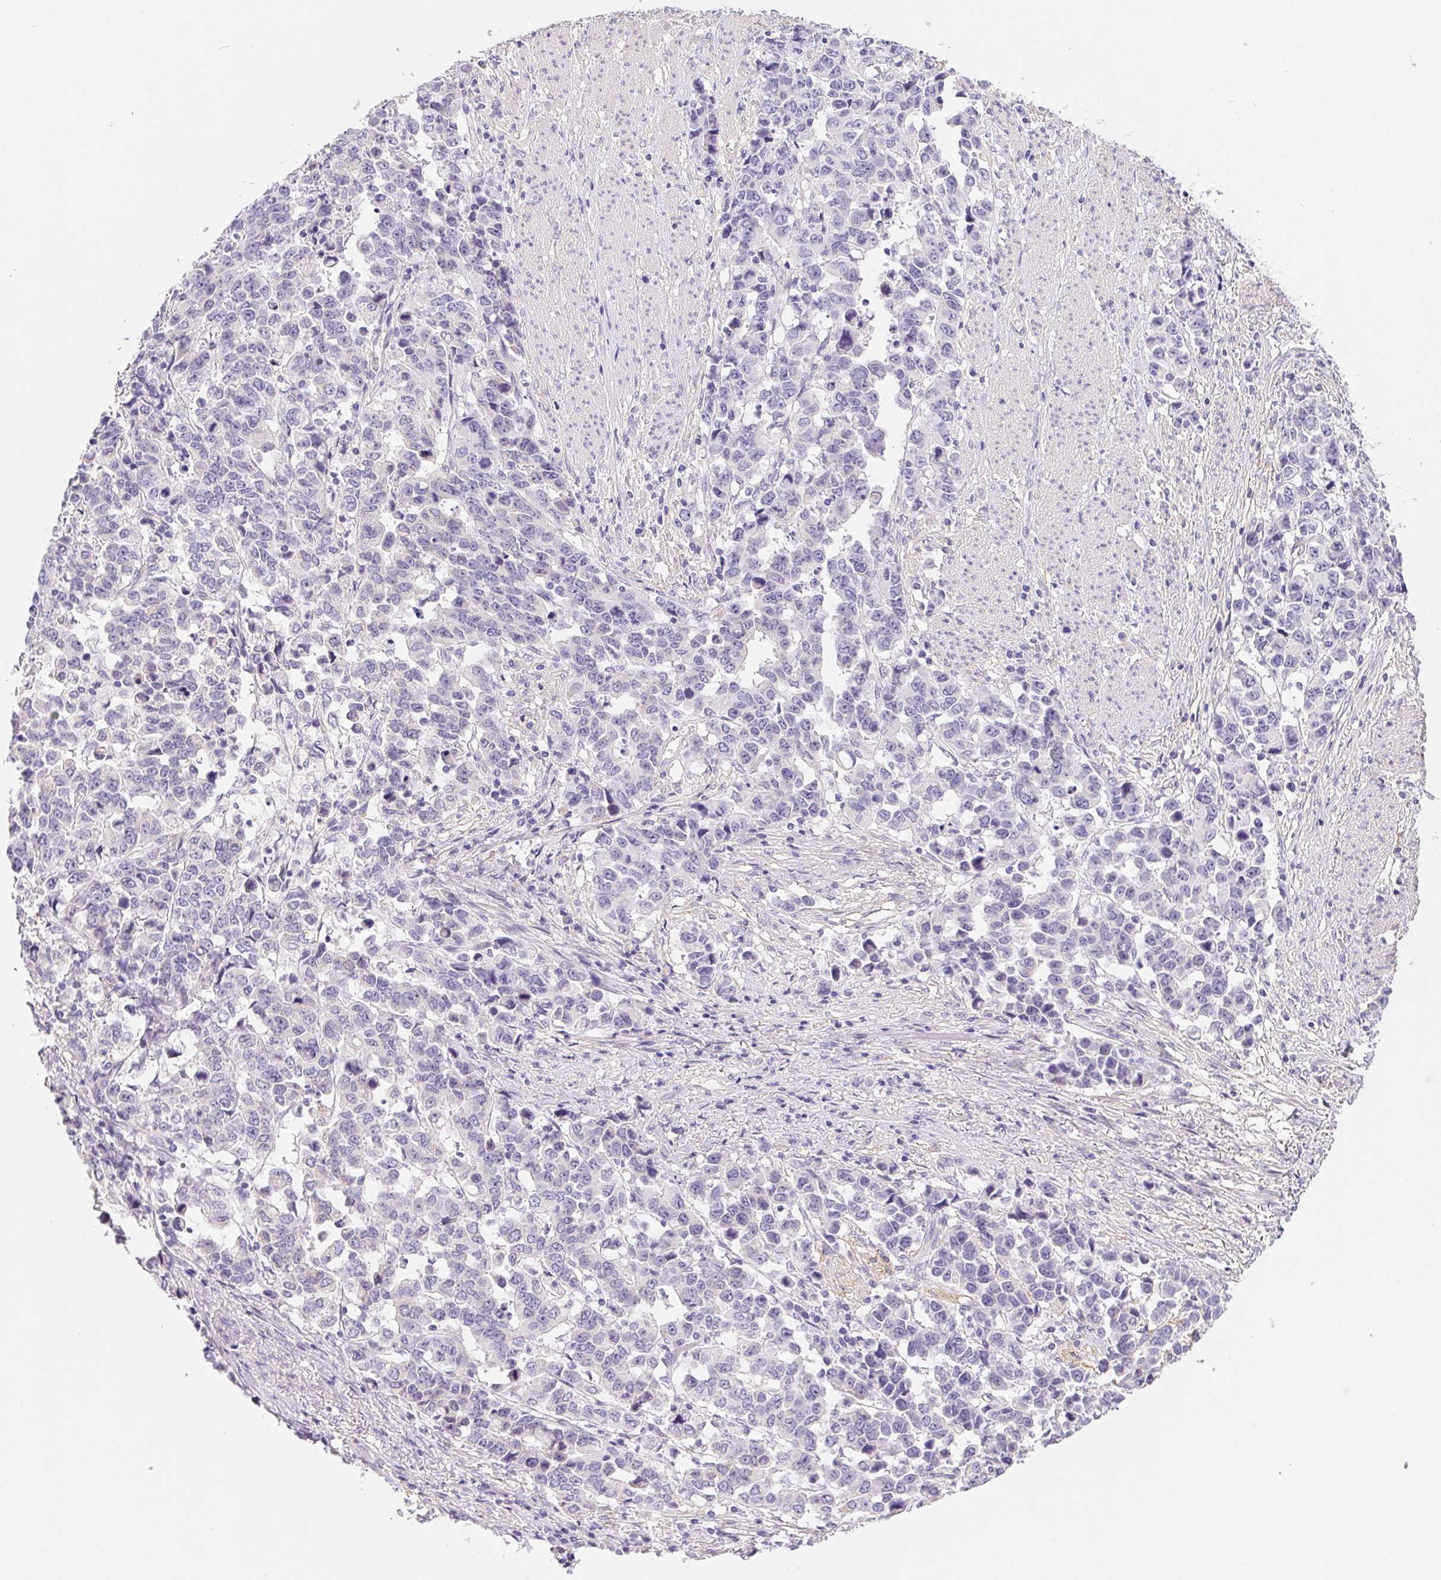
{"staining": {"intensity": "negative", "quantity": "none", "location": "none"}, "tissue": "stomach cancer", "cell_type": "Tumor cells", "image_type": "cancer", "snomed": [{"axis": "morphology", "description": "Adenocarcinoma, NOS"}, {"axis": "topography", "description": "Stomach, upper"}], "caption": "This is a histopathology image of immunohistochemistry staining of stomach adenocarcinoma, which shows no expression in tumor cells.", "gene": "PNLIP", "patient": {"sex": "male", "age": 69}}